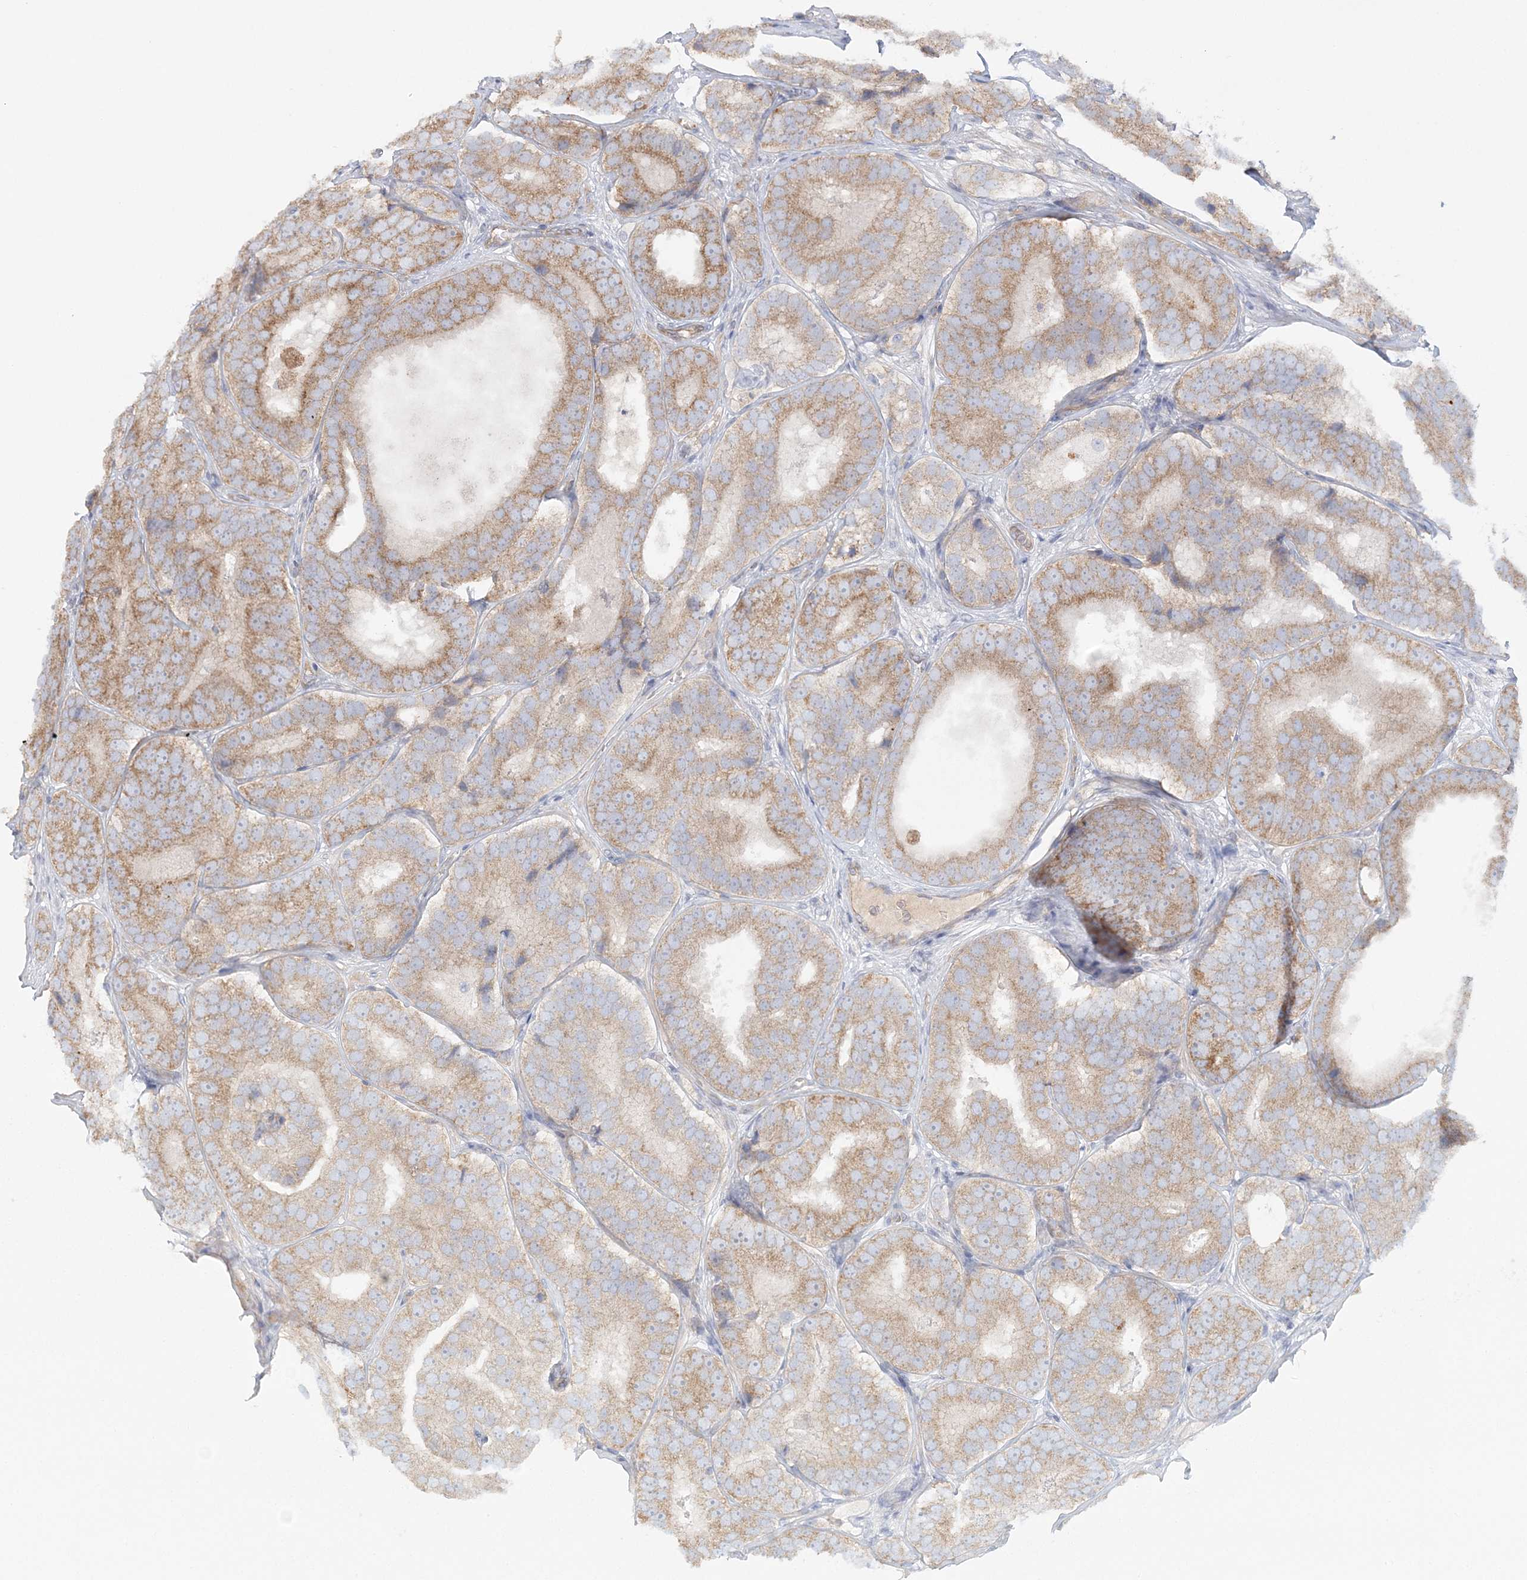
{"staining": {"intensity": "moderate", "quantity": ">75%", "location": "cytoplasmic/membranous"}, "tissue": "prostate cancer", "cell_type": "Tumor cells", "image_type": "cancer", "snomed": [{"axis": "morphology", "description": "Adenocarcinoma, High grade"}, {"axis": "topography", "description": "Prostate"}], "caption": "Prostate adenocarcinoma (high-grade) stained with DAB (3,3'-diaminobenzidine) immunohistochemistry demonstrates medium levels of moderate cytoplasmic/membranous staining in about >75% of tumor cells.", "gene": "KIAA0232", "patient": {"sex": "male", "age": 56}}